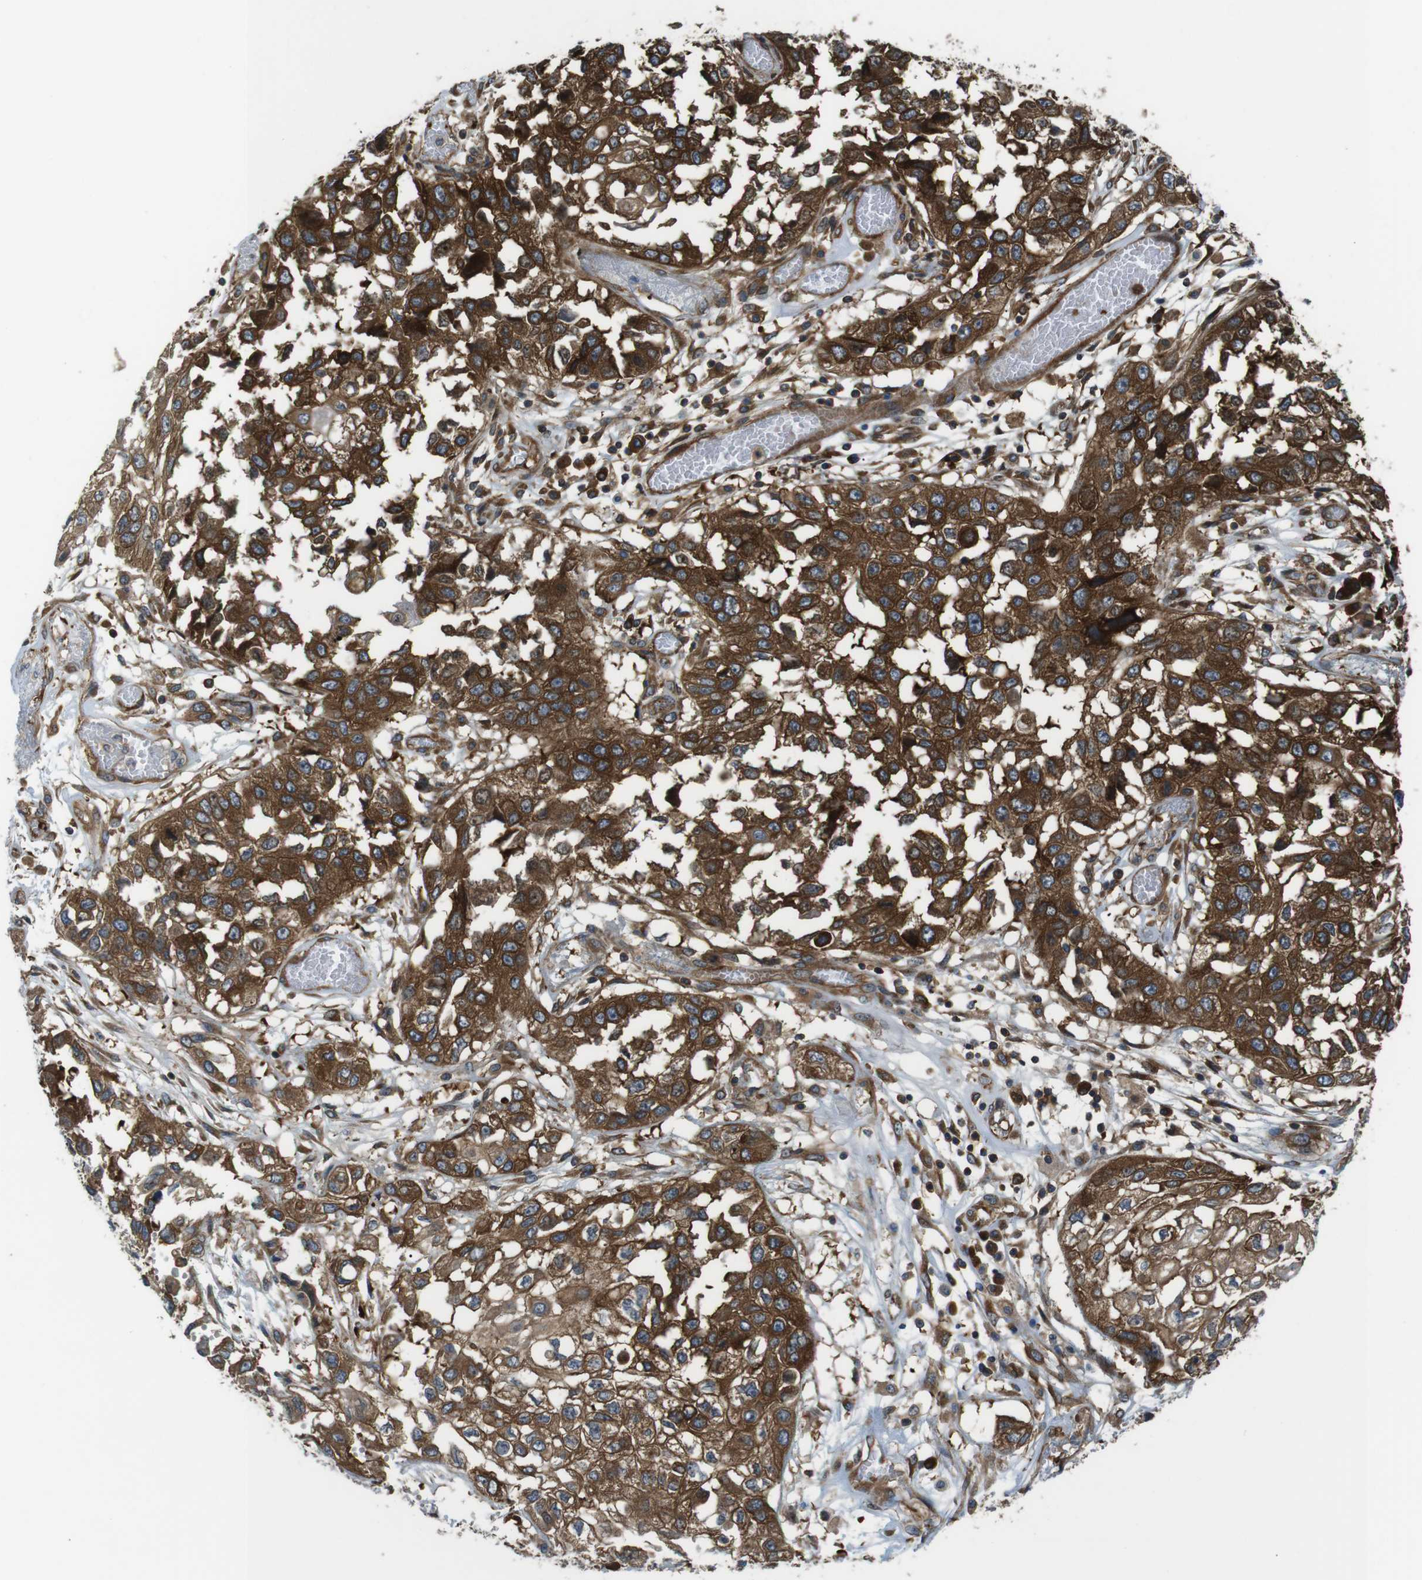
{"staining": {"intensity": "strong", "quantity": ">75%", "location": "cytoplasmic/membranous"}, "tissue": "lung cancer", "cell_type": "Tumor cells", "image_type": "cancer", "snomed": [{"axis": "morphology", "description": "Squamous cell carcinoma, NOS"}, {"axis": "topography", "description": "Lung"}], "caption": "Strong cytoplasmic/membranous protein staining is appreciated in about >75% of tumor cells in lung cancer (squamous cell carcinoma). (DAB IHC, brown staining for protein, blue staining for nuclei).", "gene": "TSC1", "patient": {"sex": "male", "age": 71}}